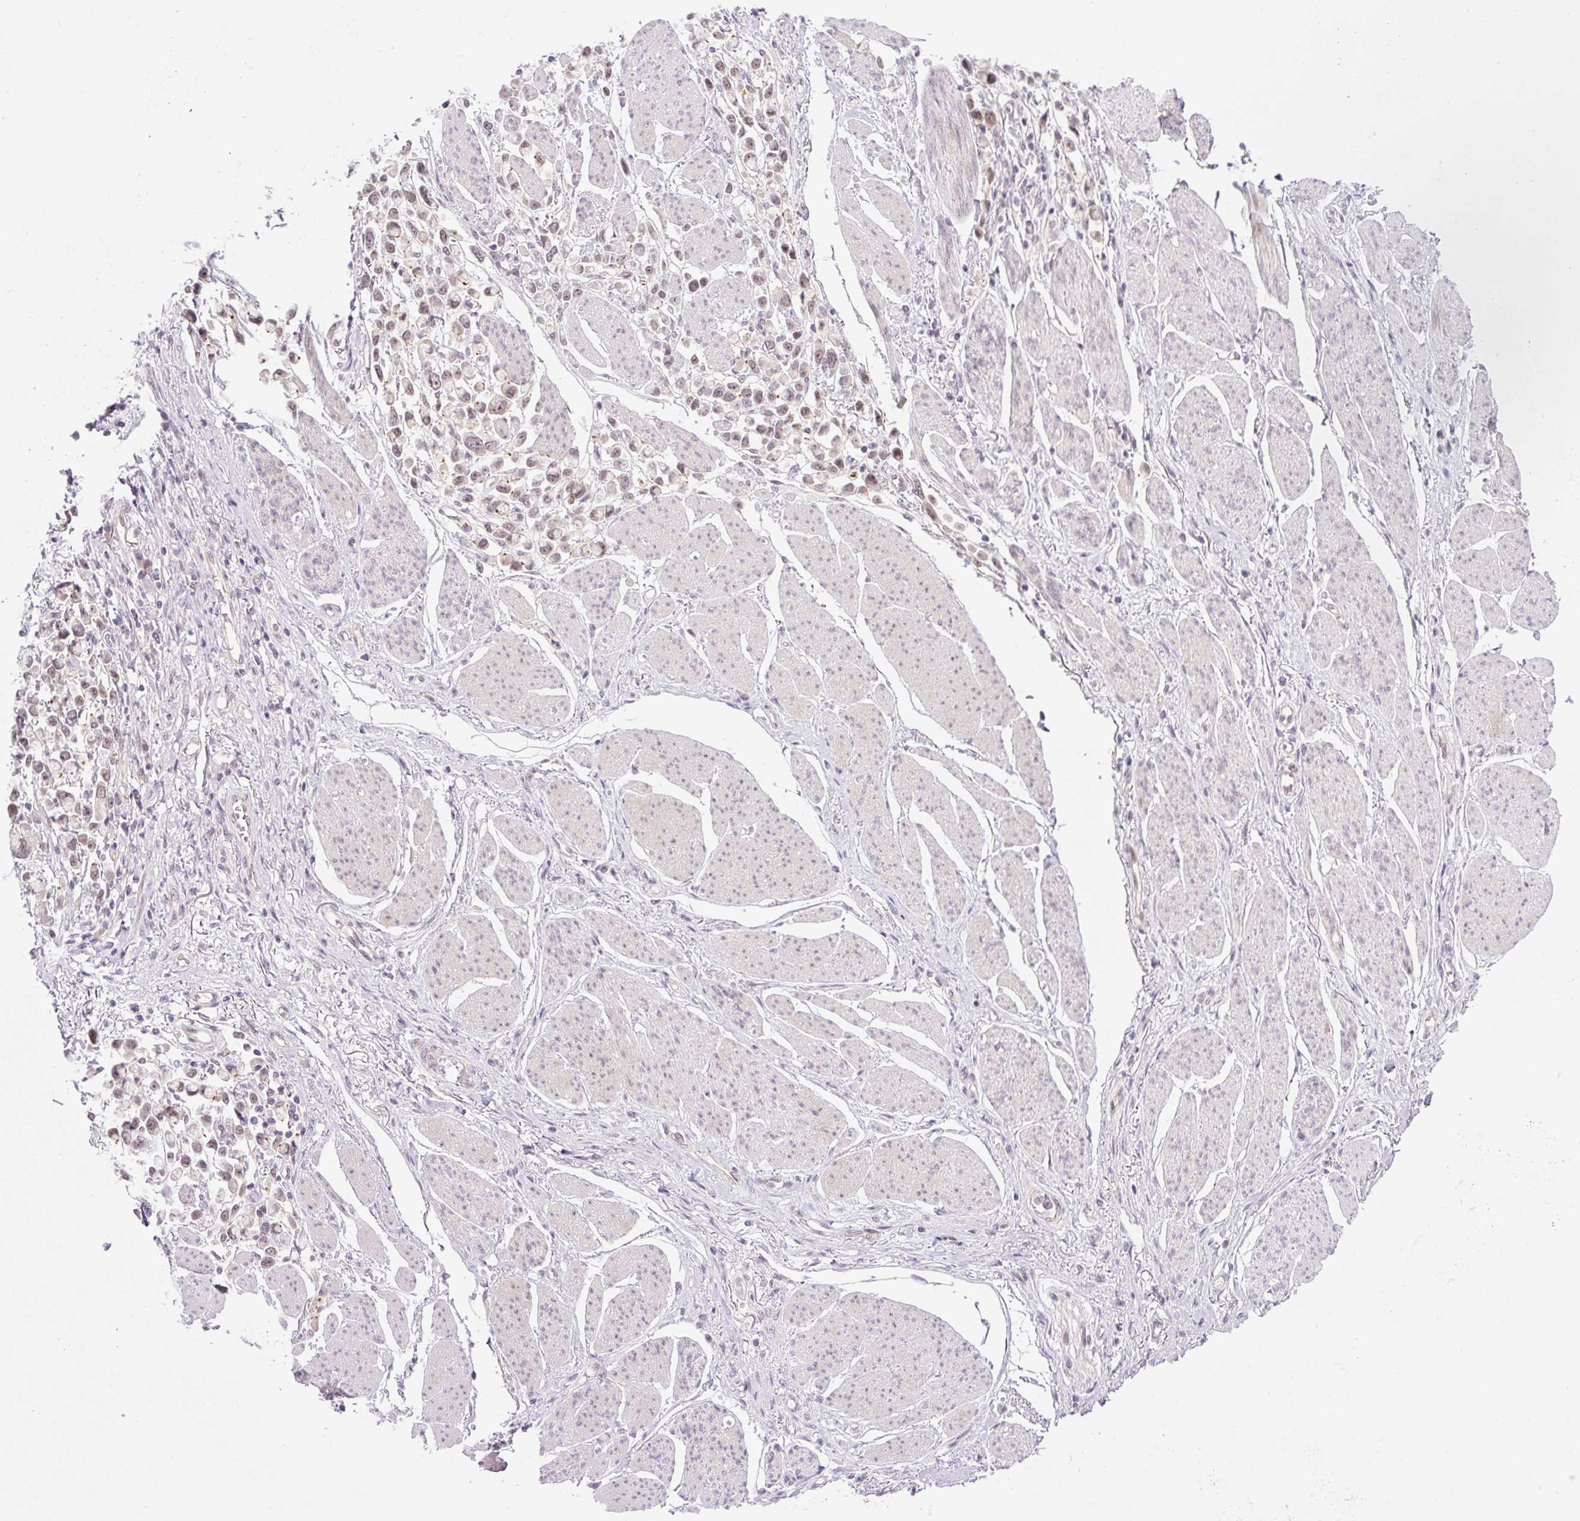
{"staining": {"intensity": "weak", "quantity": ">75%", "location": "nuclear"}, "tissue": "stomach cancer", "cell_type": "Tumor cells", "image_type": "cancer", "snomed": [{"axis": "morphology", "description": "Adenocarcinoma, NOS"}, {"axis": "topography", "description": "Stomach"}], "caption": "Immunohistochemical staining of human stomach cancer shows low levels of weak nuclear protein expression in about >75% of tumor cells. The protein of interest is shown in brown color, while the nuclei are stained blue.", "gene": "ICE1", "patient": {"sex": "female", "age": 81}}